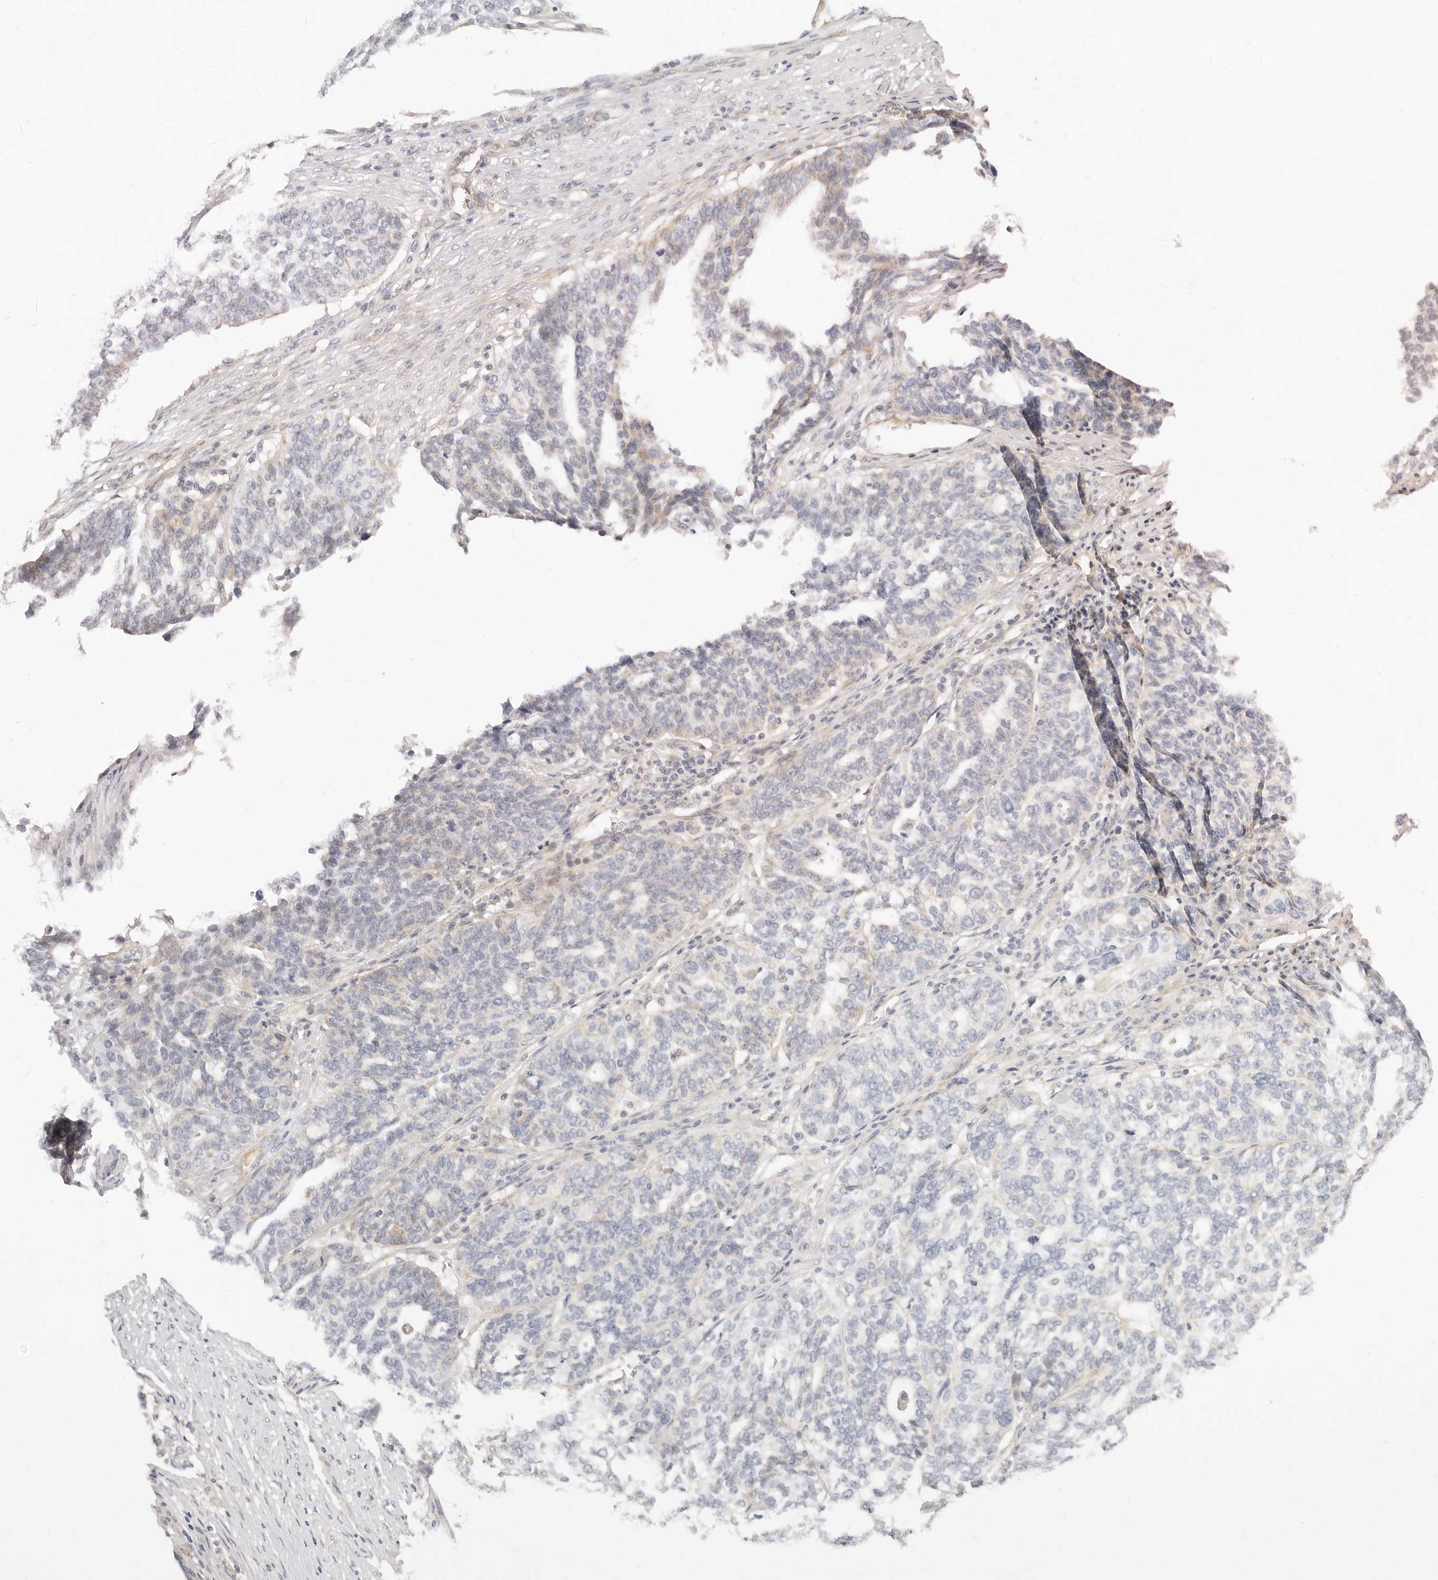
{"staining": {"intensity": "negative", "quantity": "none", "location": "none"}, "tissue": "ovarian cancer", "cell_type": "Tumor cells", "image_type": "cancer", "snomed": [{"axis": "morphology", "description": "Cystadenocarcinoma, serous, NOS"}, {"axis": "topography", "description": "Ovary"}], "caption": "DAB immunohistochemical staining of ovarian cancer displays no significant expression in tumor cells.", "gene": "LTB4R2", "patient": {"sex": "female", "age": 59}}